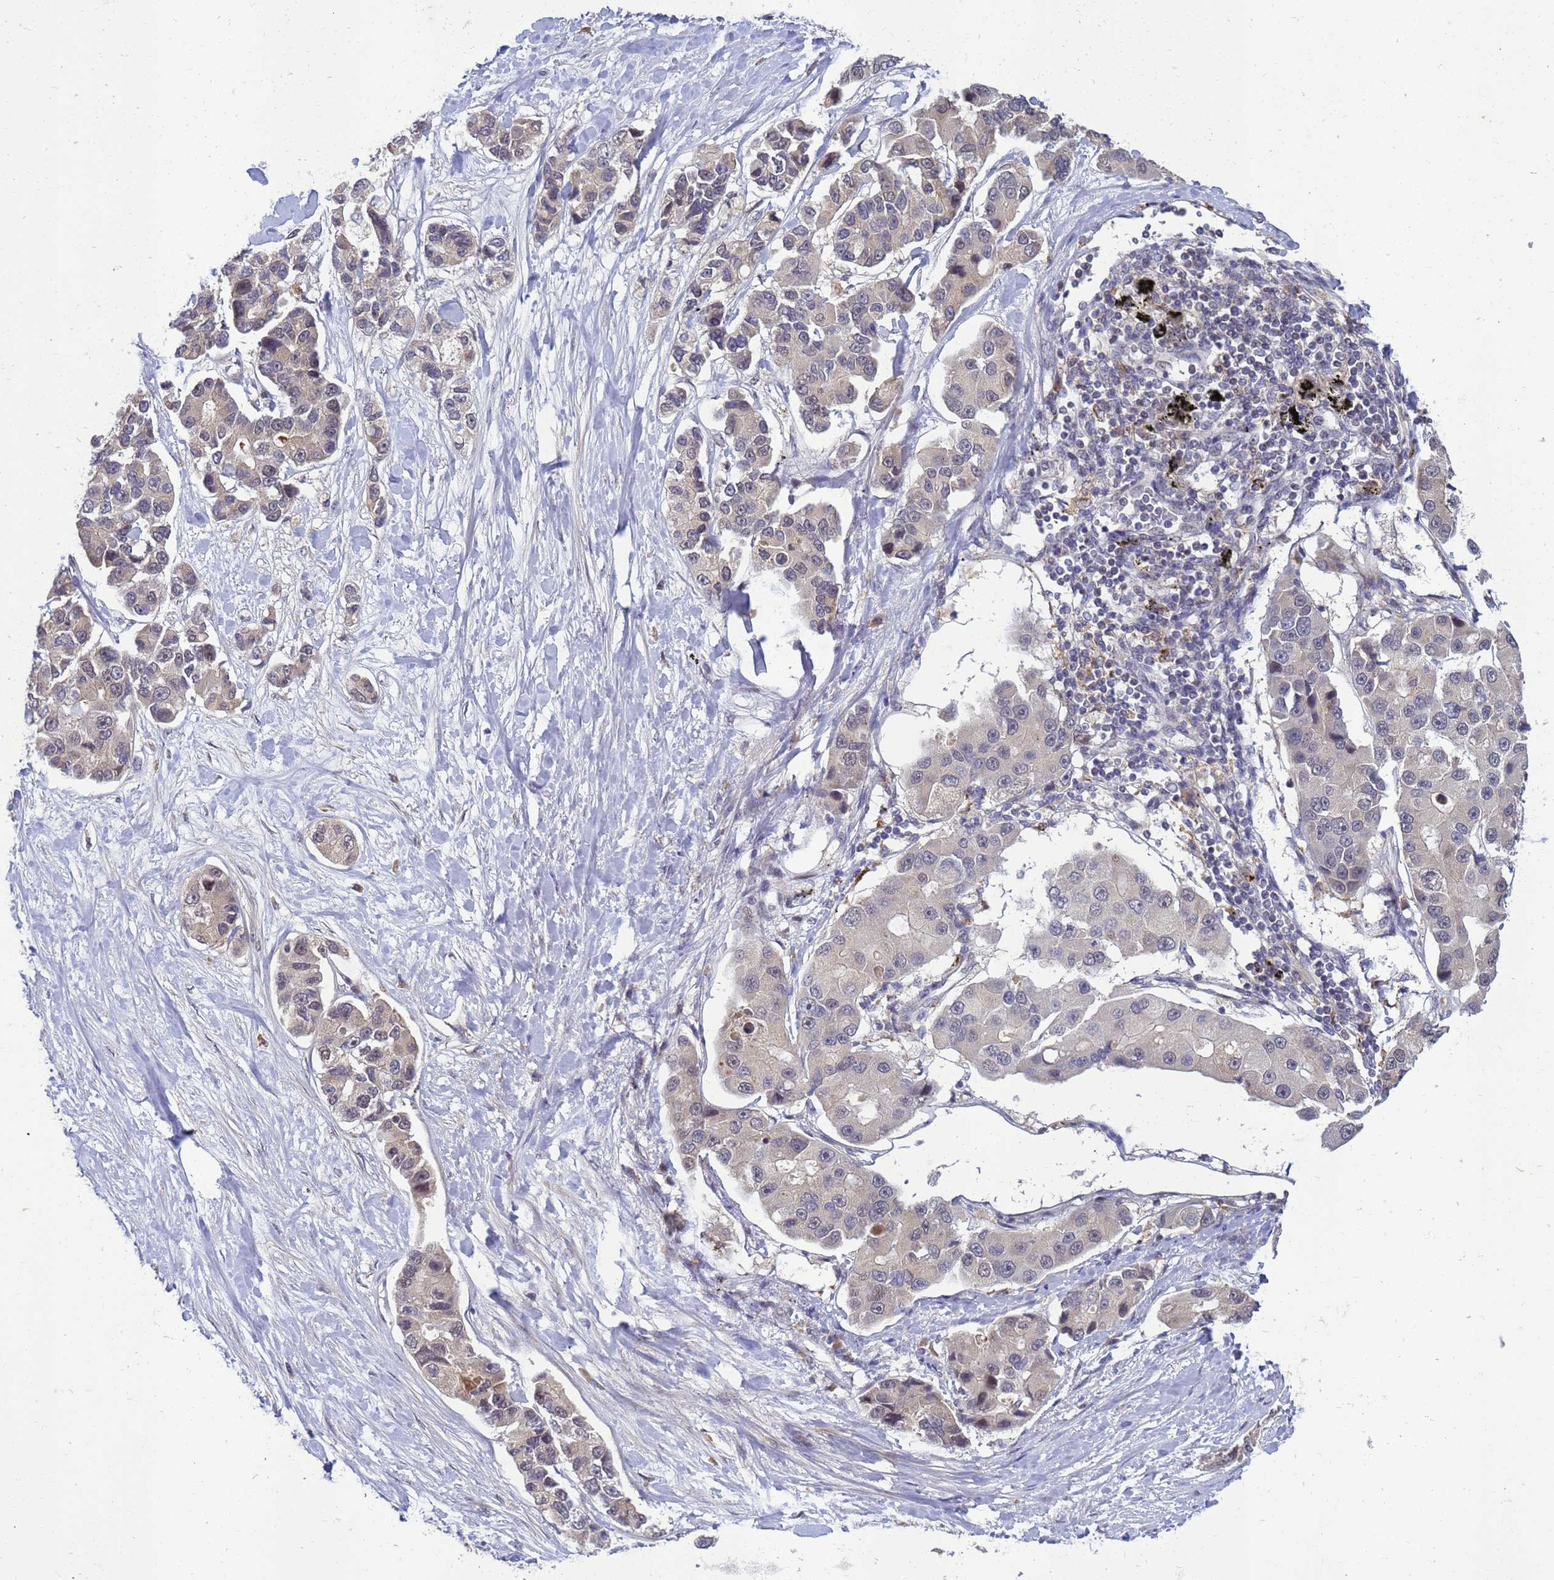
{"staining": {"intensity": "weak", "quantity": "25%-75%", "location": "cytoplasmic/membranous,nuclear"}, "tissue": "lung cancer", "cell_type": "Tumor cells", "image_type": "cancer", "snomed": [{"axis": "morphology", "description": "Adenocarcinoma, NOS"}, {"axis": "topography", "description": "Lung"}], "caption": "IHC of lung adenocarcinoma shows low levels of weak cytoplasmic/membranous and nuclear positivity in approximately 25%-75% of tumor cells. The protein is stained brown, and the nuclei are stained in blue (DAB IHC with brightfield microscopy, high magnification).", "gene": "TMEM74B", "patient": {"sex": "female", "age": 54}}